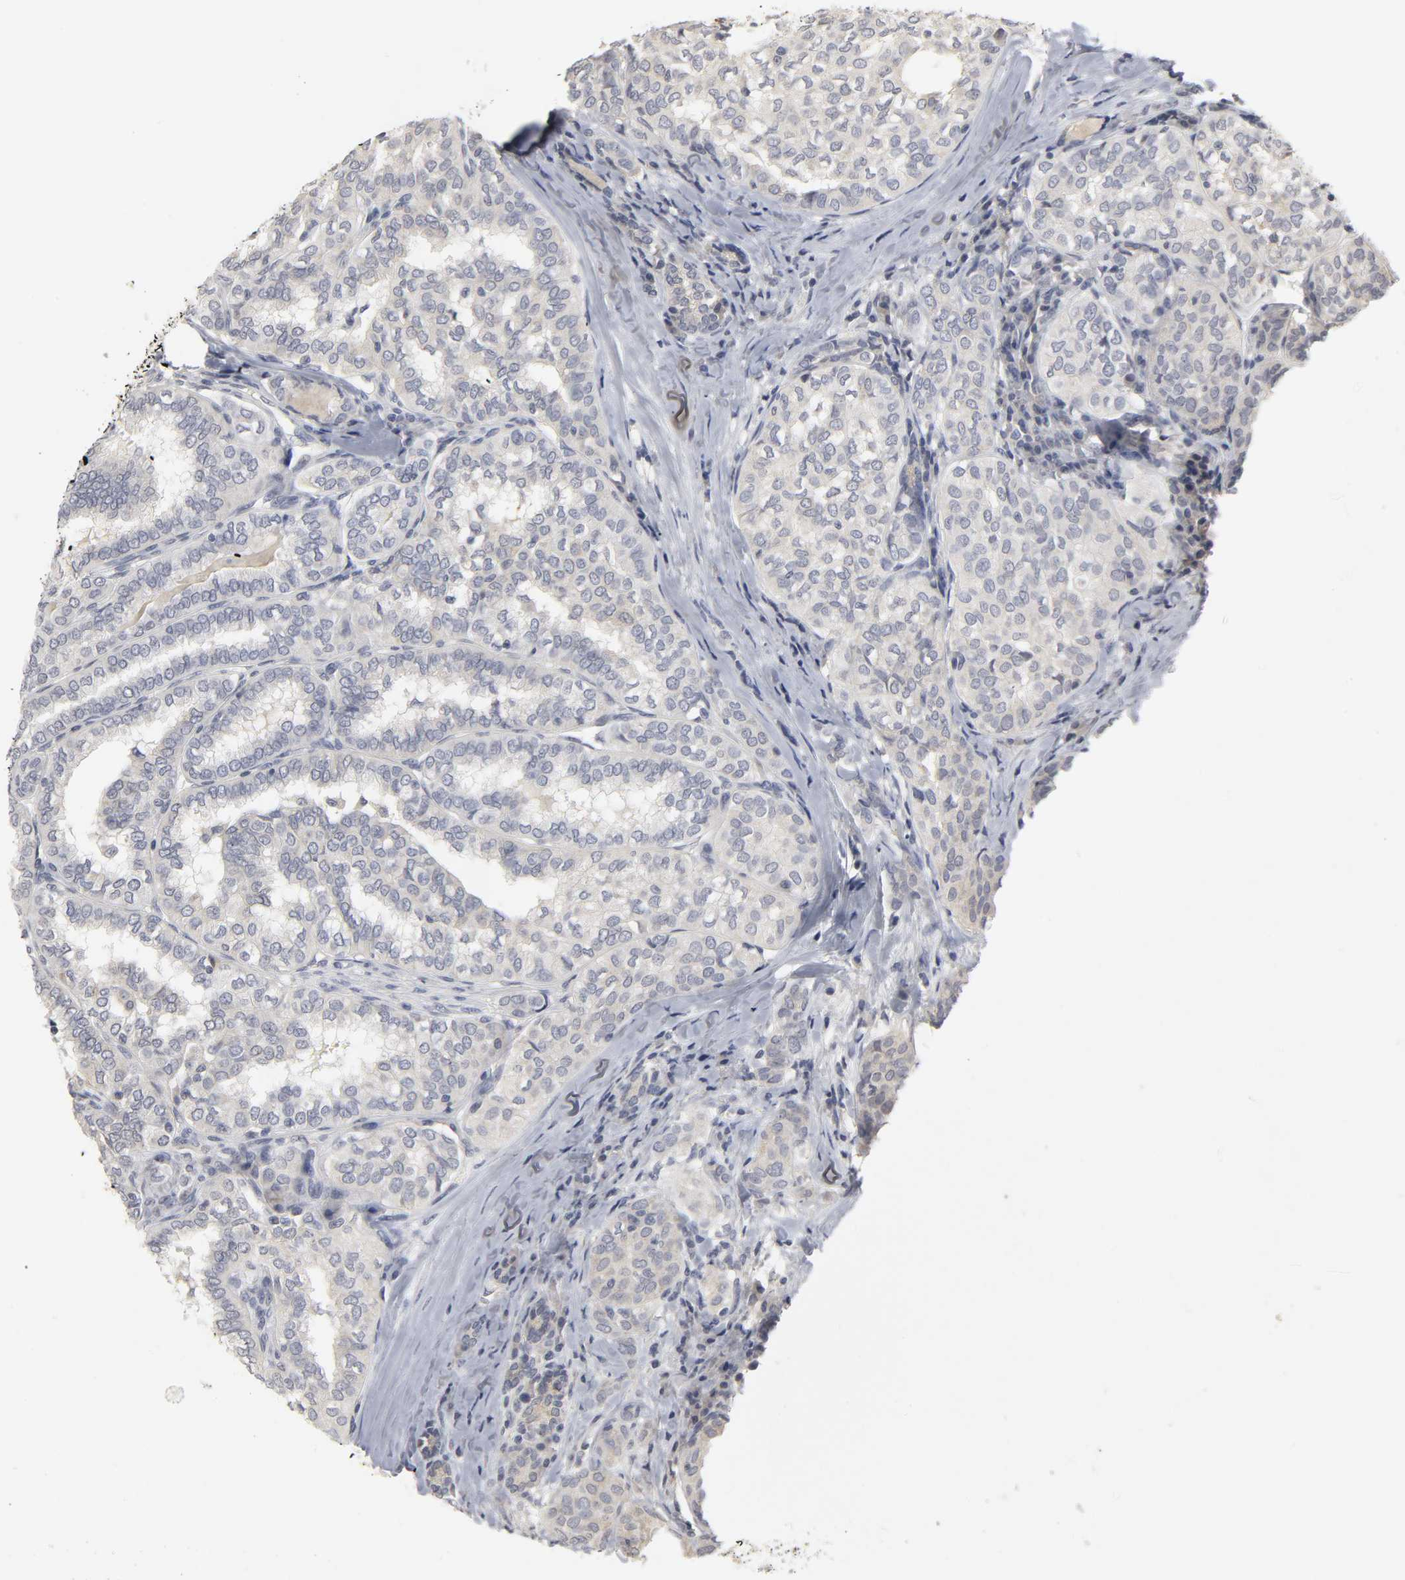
{"staining": {"intensity": "negative", "quantity": "none", "location": "none"}, "tissue": "thyroid cancer", "cell_type": "Tumor cells", "image_type": "cancer", "snomed": [{"axis": "morphology", "description": "Papillary adenocarcinoma, NOS"}, {"axis": "topography", "description": "Thyroid gland"}], "caption": "Immunohistochemistry (IHC) micrograph of neoplastic tissue: human thyroid cancer (papillary adenocarcinoma) stained with DAB (3,3'-diaminobenzidine) demonstrates no significant protein expression in tumor cells. Nuclei are stained in blue.", "gene": "TCAP", "patient": {"sex": "female", "age": 30}}